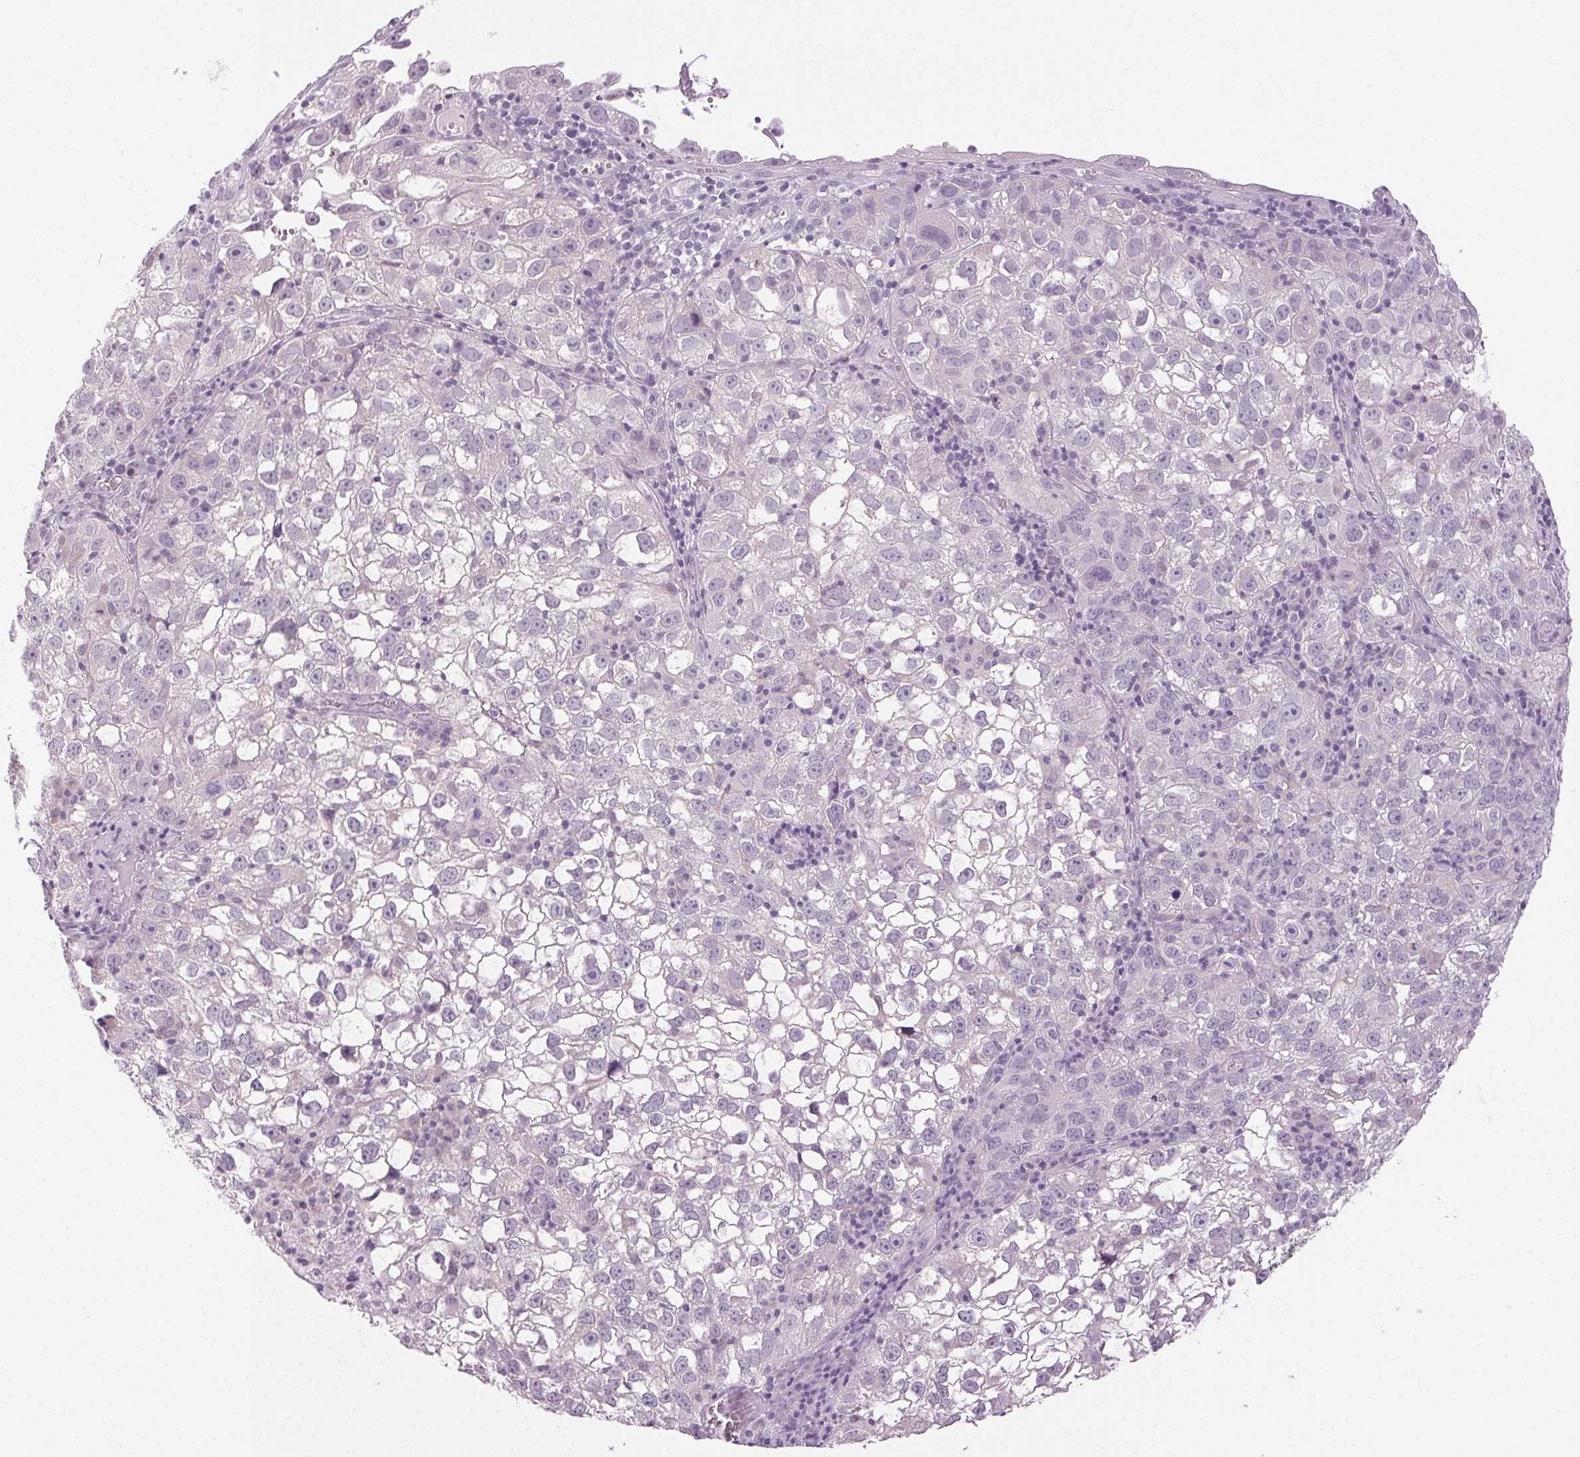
{"staining": {"intensity": "negative", "quantity": "none", "location": "none"}, "tissue": "cervical cancer", "cell_type": "Tumor cells", "image_type": "cancer", "snomed": [{"axis": "morphology", "description": "Squamous cell carcinoma, NOS"}, {"axis": "topography", "description": "Cervix"}], "caption": "Immunohistochemical staining of cervical cancer (squamous cell carcinoma) displays no significant positivity in tumor cells. (Stains: DAB immunohistochemistry with hematoxylin counter stain, Microscopy: brightfield microscopy at high magnification).", "gene": "FAM168A", "patient": {"sex": "female", "age": 55}}